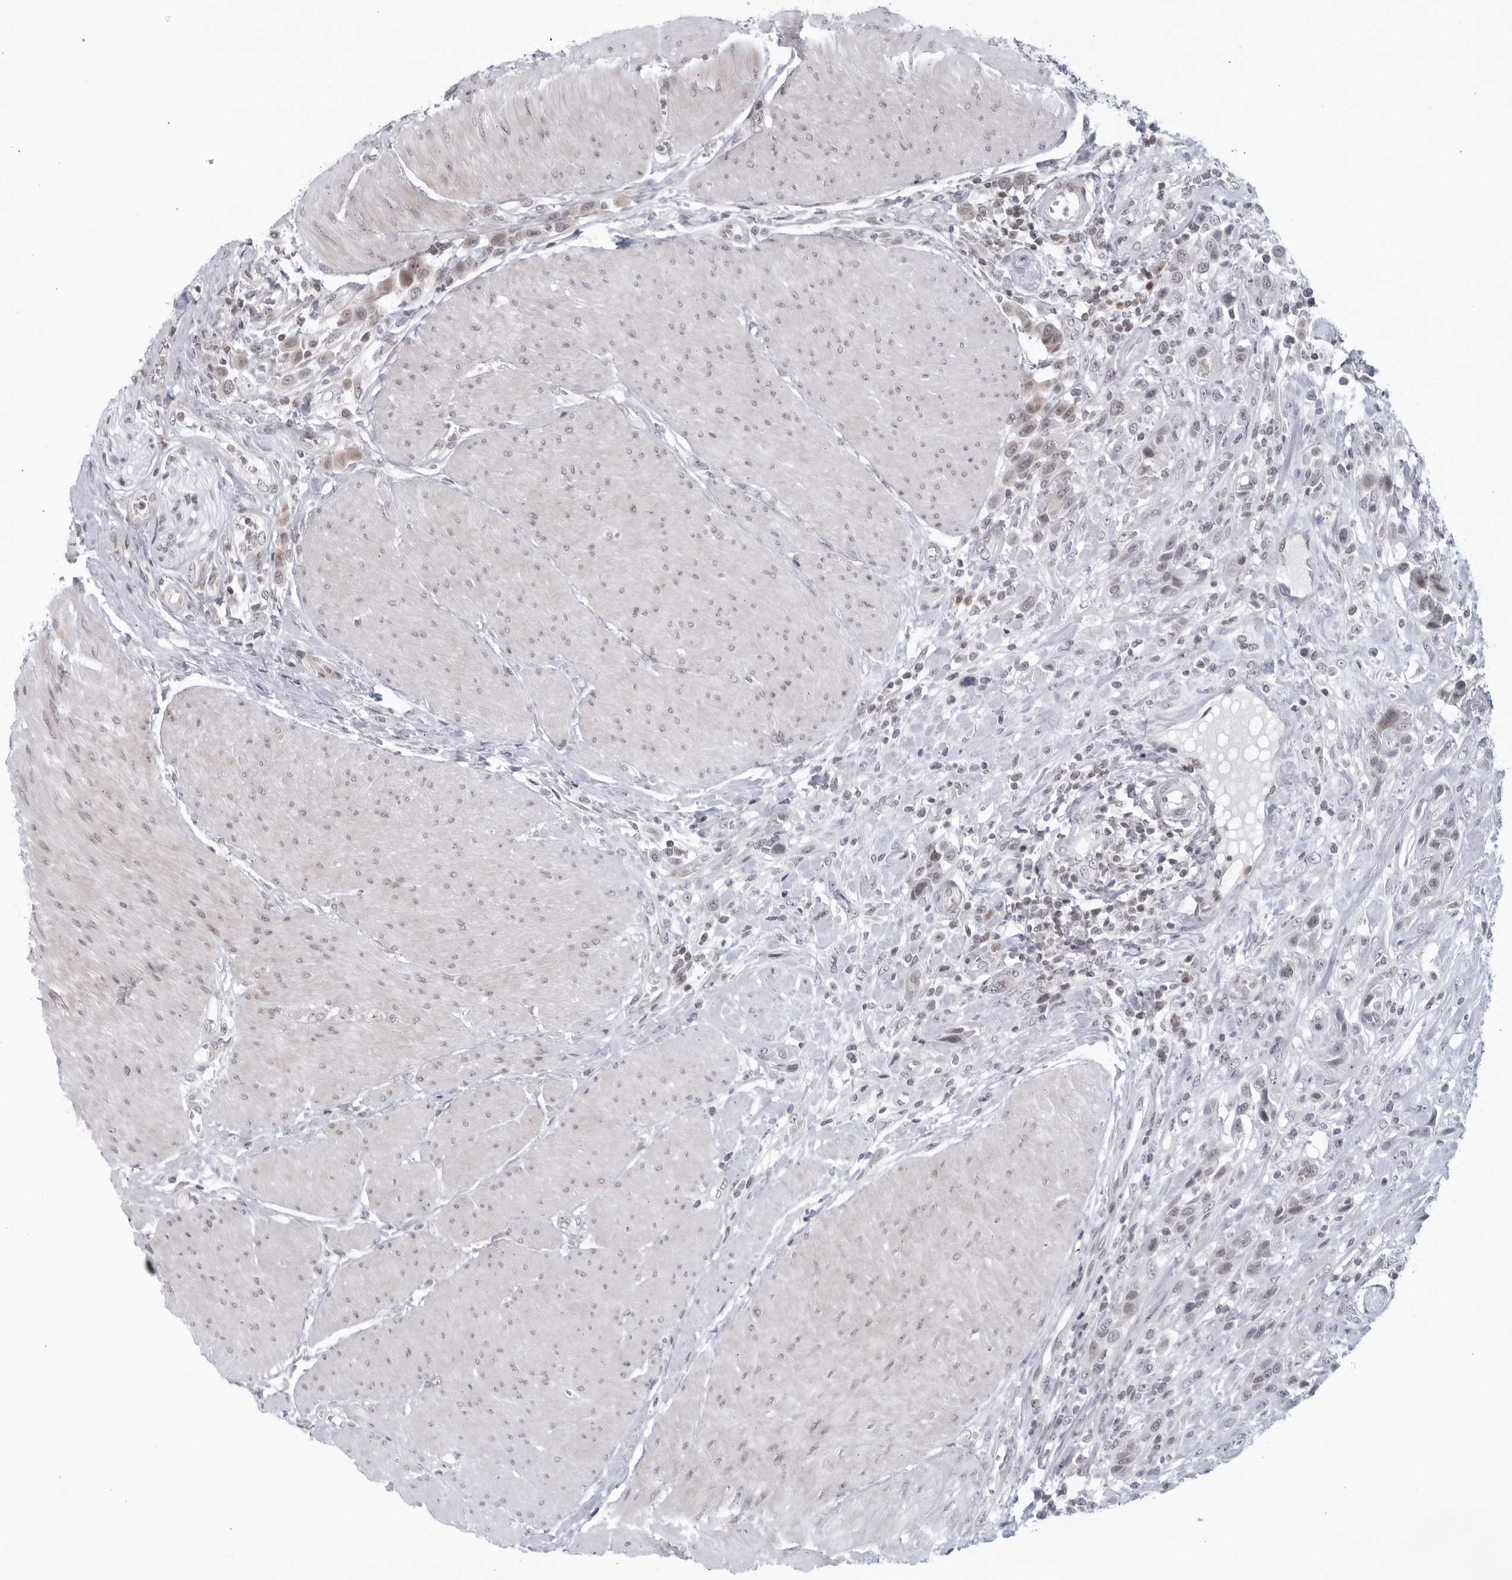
{"staining": {"intensity": "weak", "quantity": "25%-75%", "location": "cytoplasmic/membranous"}, "tissue": "urothelial cancer", "cell_type": "Tumor cells", "image_type": "cancer", "snomed": [{"axis": "morphology", "description": "Urothelial carcinoma, High grade"}, {"axis": "topography", "description": "Urinary bladder"}], "caption": "This micrograph reveals immunohistochemistry staining of urothelial cancer, with low weak cytoplasmic/membranous staining in about 25%-75% of tumor cells.", "gene": "RAB11FIP3", "patient": {"sex": "male", "age": 50}}